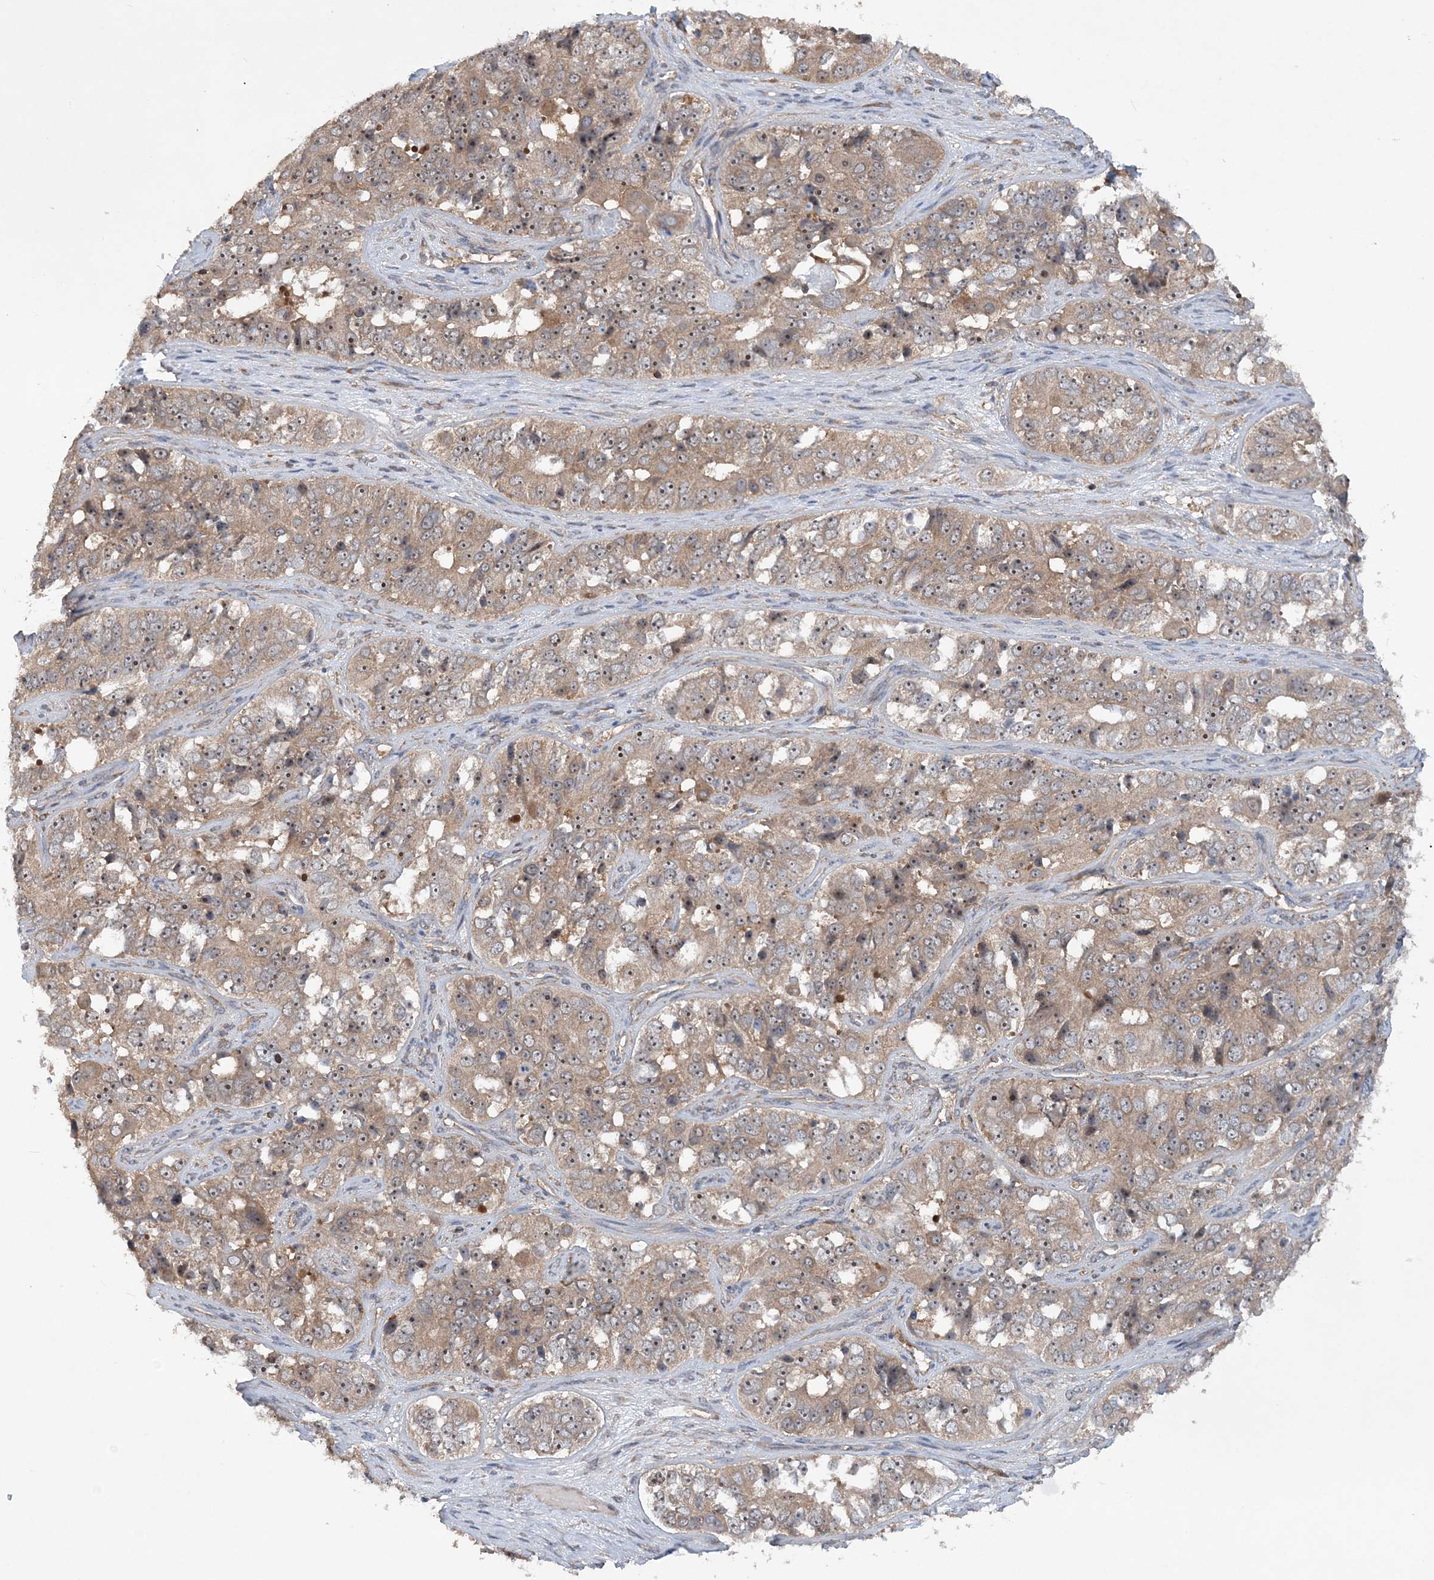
{"staining": {"intensity": "weak", "quantity": ">75%", "location": "cytoplasmic/membranous,nuclear"}, "tissue": "ovarian cancer", "cell_type": "Tumor cells", "image_type": "cancer", "snomed": [{"axis": "morphology", "description": "Carcinoma, endometroid"}, {"axis": "topography", "description": "Ovary"}], "caption": "Tumor cells demonstrate weak cytoplasmic/membranous and nuclear positivity in approximately >75% of cells in ovarian cancer (endometroid carcinoma).", "gene": "ACAP2", "patient": {"sex": "female", "age": 51}}